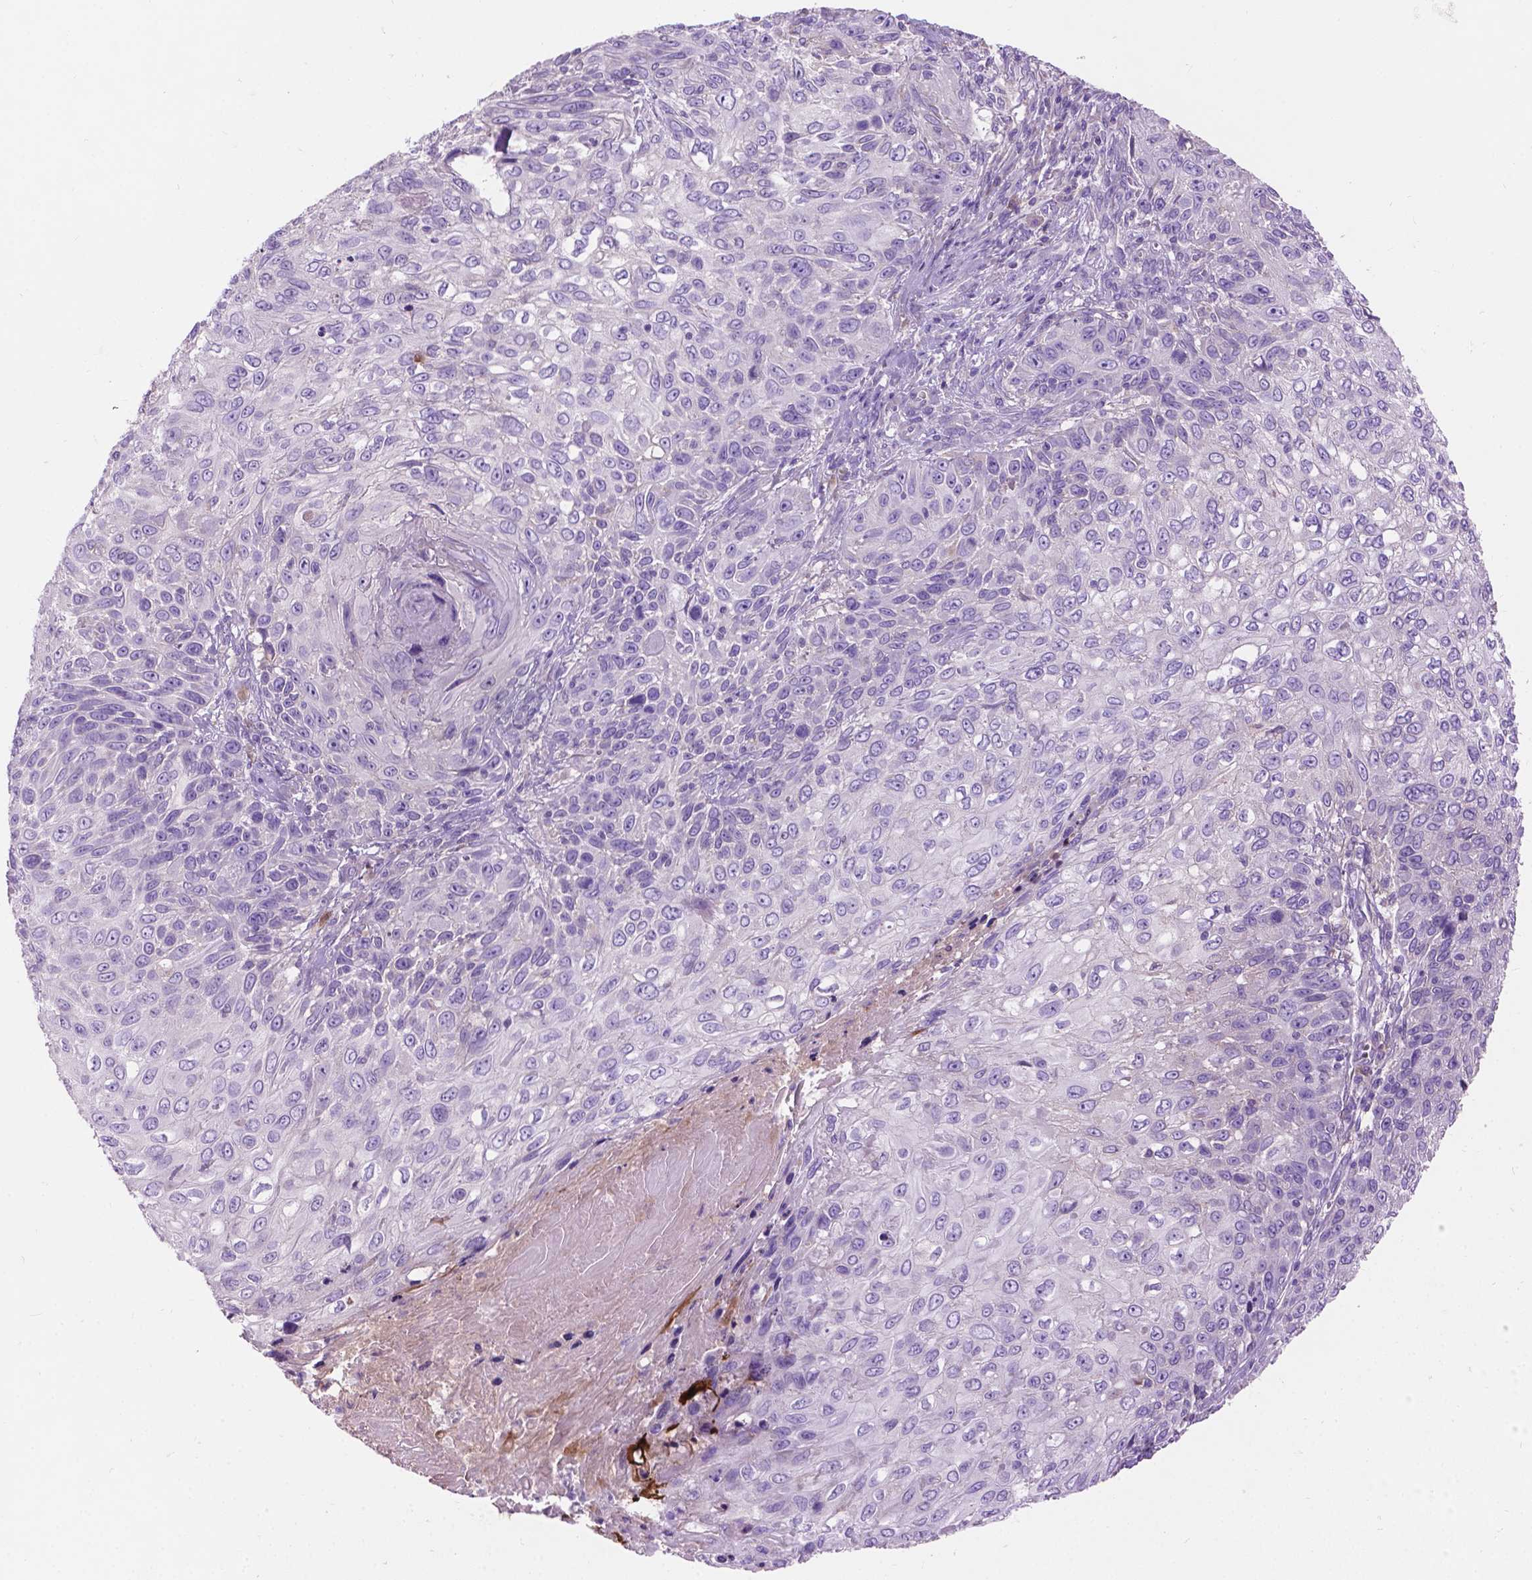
{"staining": {"intensity": "negative", "quantity": "none", "location": "none"}, "tissue": "skin cancer", "cell_type": "Tumor cells", "image_type": "cancer", "snomed": [{"axis": "morphology", "description": "Squamous cell carcinoma, NOS"}, {"axis": "topography", "description": "Skin"}], "caption": "An IHC photomicrograph of skin squamous cell carcinoma is shown. There is no staining in tumor cells of skin squamous cell carcinoma.", "gene": "NOXO1", "patient": {"sex": "male", "age": 92}}